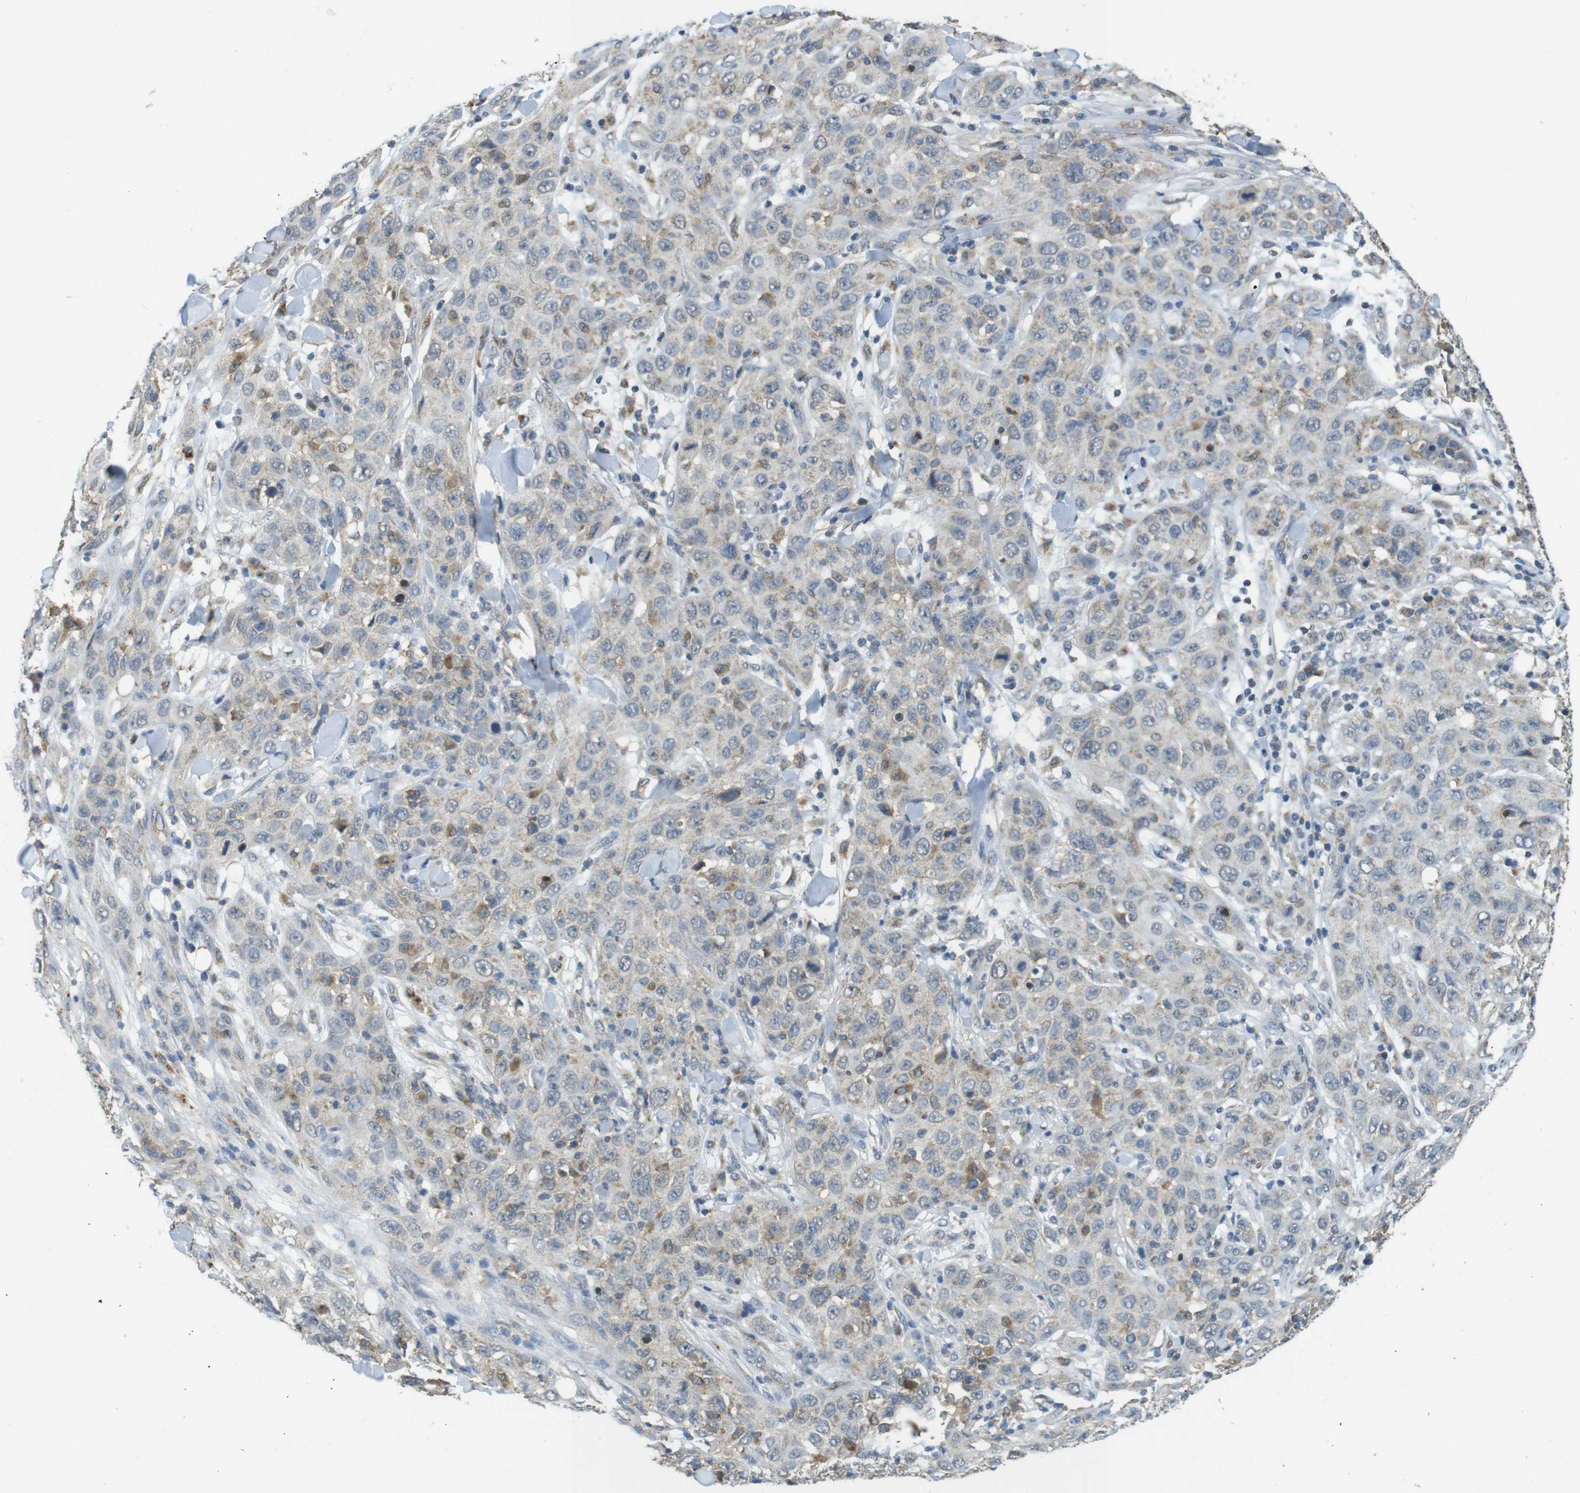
{"staining": {"intensity": "weak", "quantity": "<25%", "location": "cytoplasmic/membranous"}, "tissue": "skin cancer", "cell_type": "Tumor cells", "image_type": "cancer", "snomed": [{"axis": "morphology", "description": "Squamous cell carcinoma, NOS"}, {"axis": "topography", "description": "Skin"}], "caption": "Human skin cancer (squamous cell carcinoma) stained for a protein using immunohistochemistry demonstrates no positivity in tumor cells.", "gene": "BRI3BP", "patient": {"sex": "female", "age": 88}}